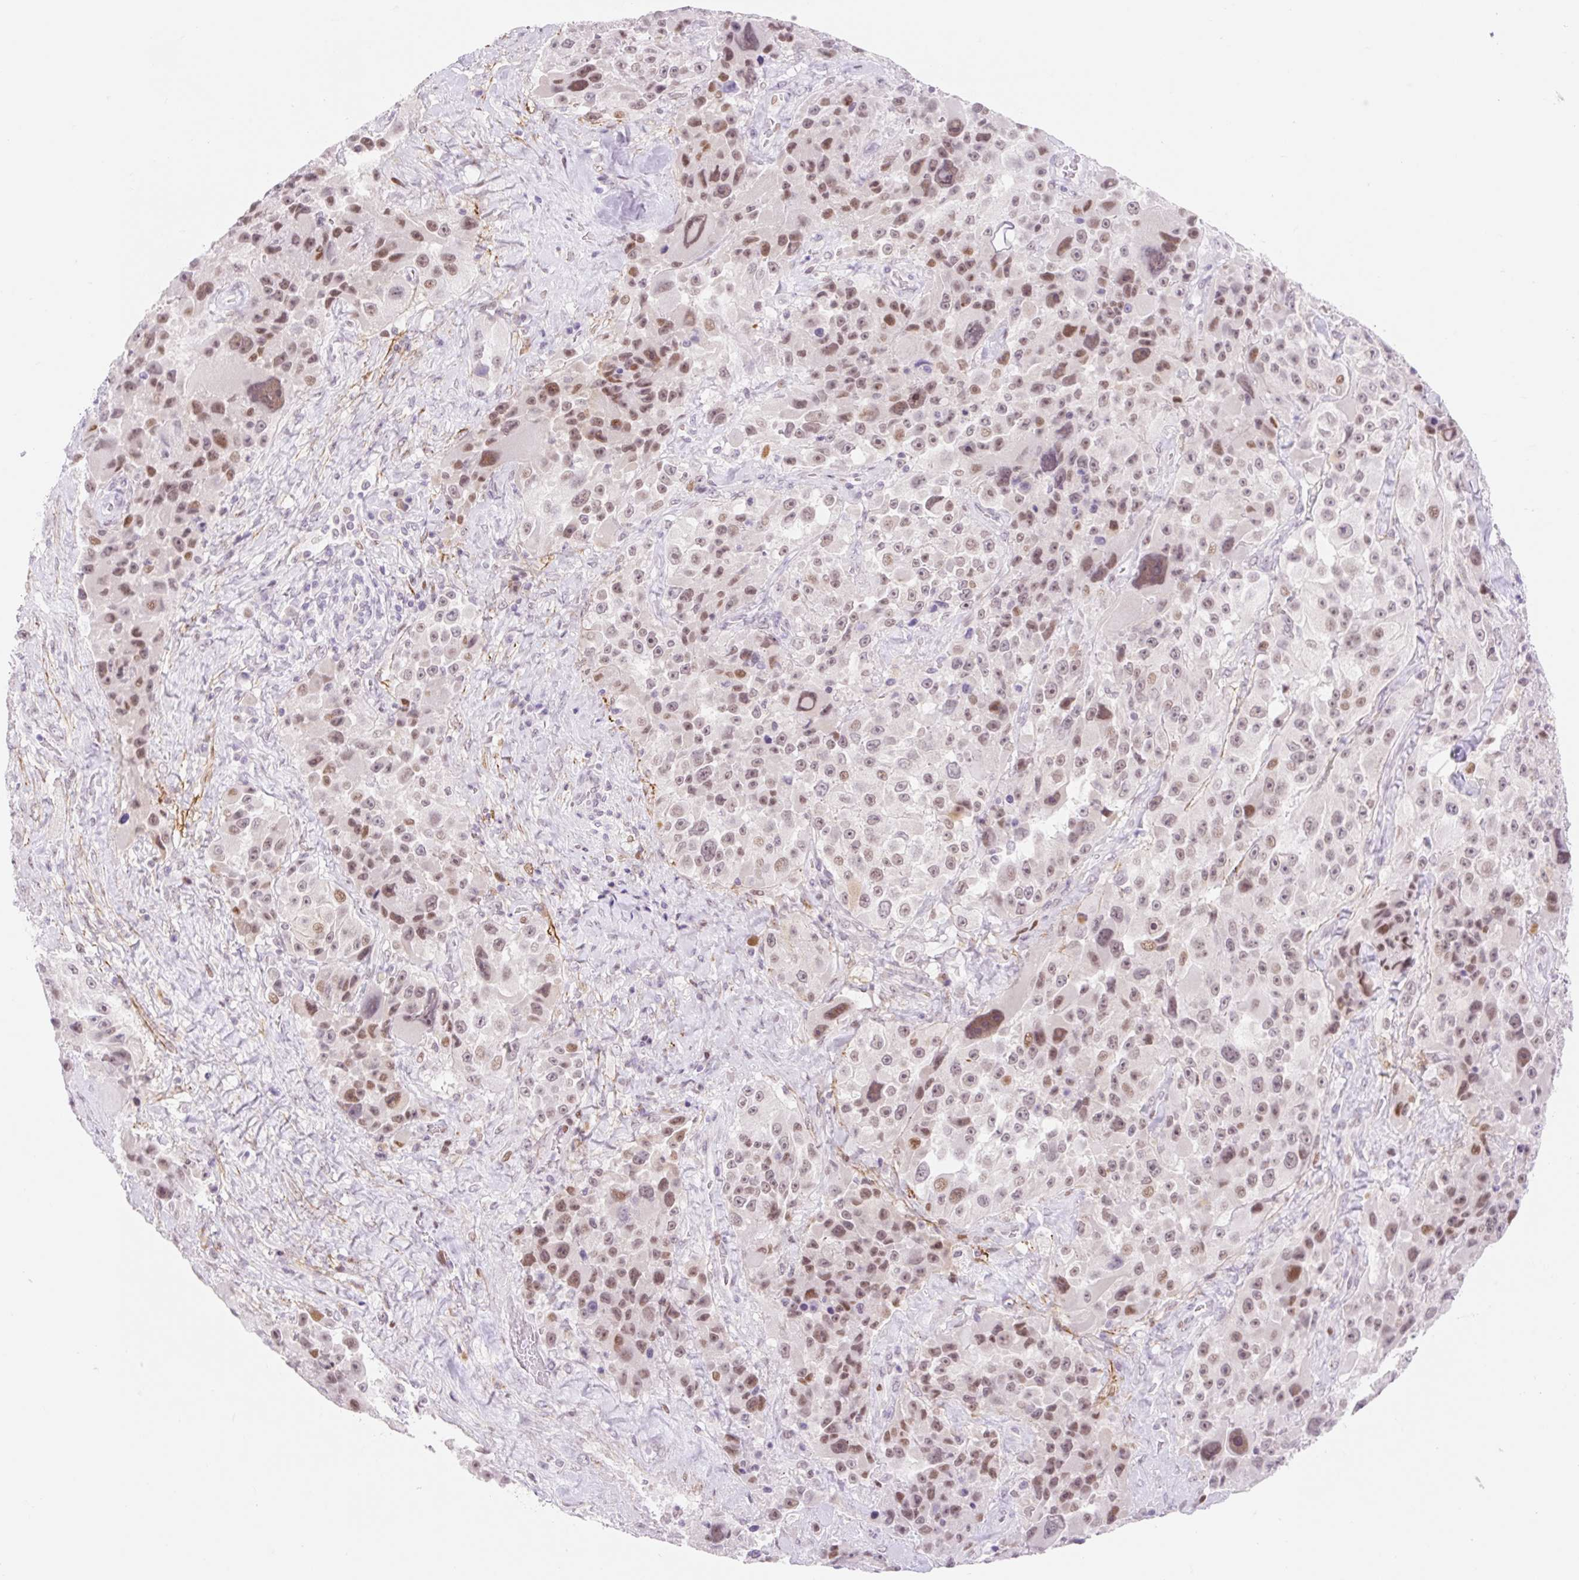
{"staining": {"intensity": "moderate", "quantity": ">75%", "location": "nuclear"}, "tissue": "melanoma", "cell_type": "Tumor cells", "image_type": "cancer", "snomed": [{"axis": "morphology", "description": "Malignant melanoma, Metastatic site"}, {"axis": "topography", "description": "Lymph node"}], "caption": "High-magnification brightfield microscopy of malignant melanoma (metastatic site) stained with DAB (brown) and counterstained with hematoxylin (blue). tumor cells exhibit moderate nuclear positivity is present in approximately>75% of cells.", "gene": "H2BW1", "patient": {"sex": "male", "age": 62}}